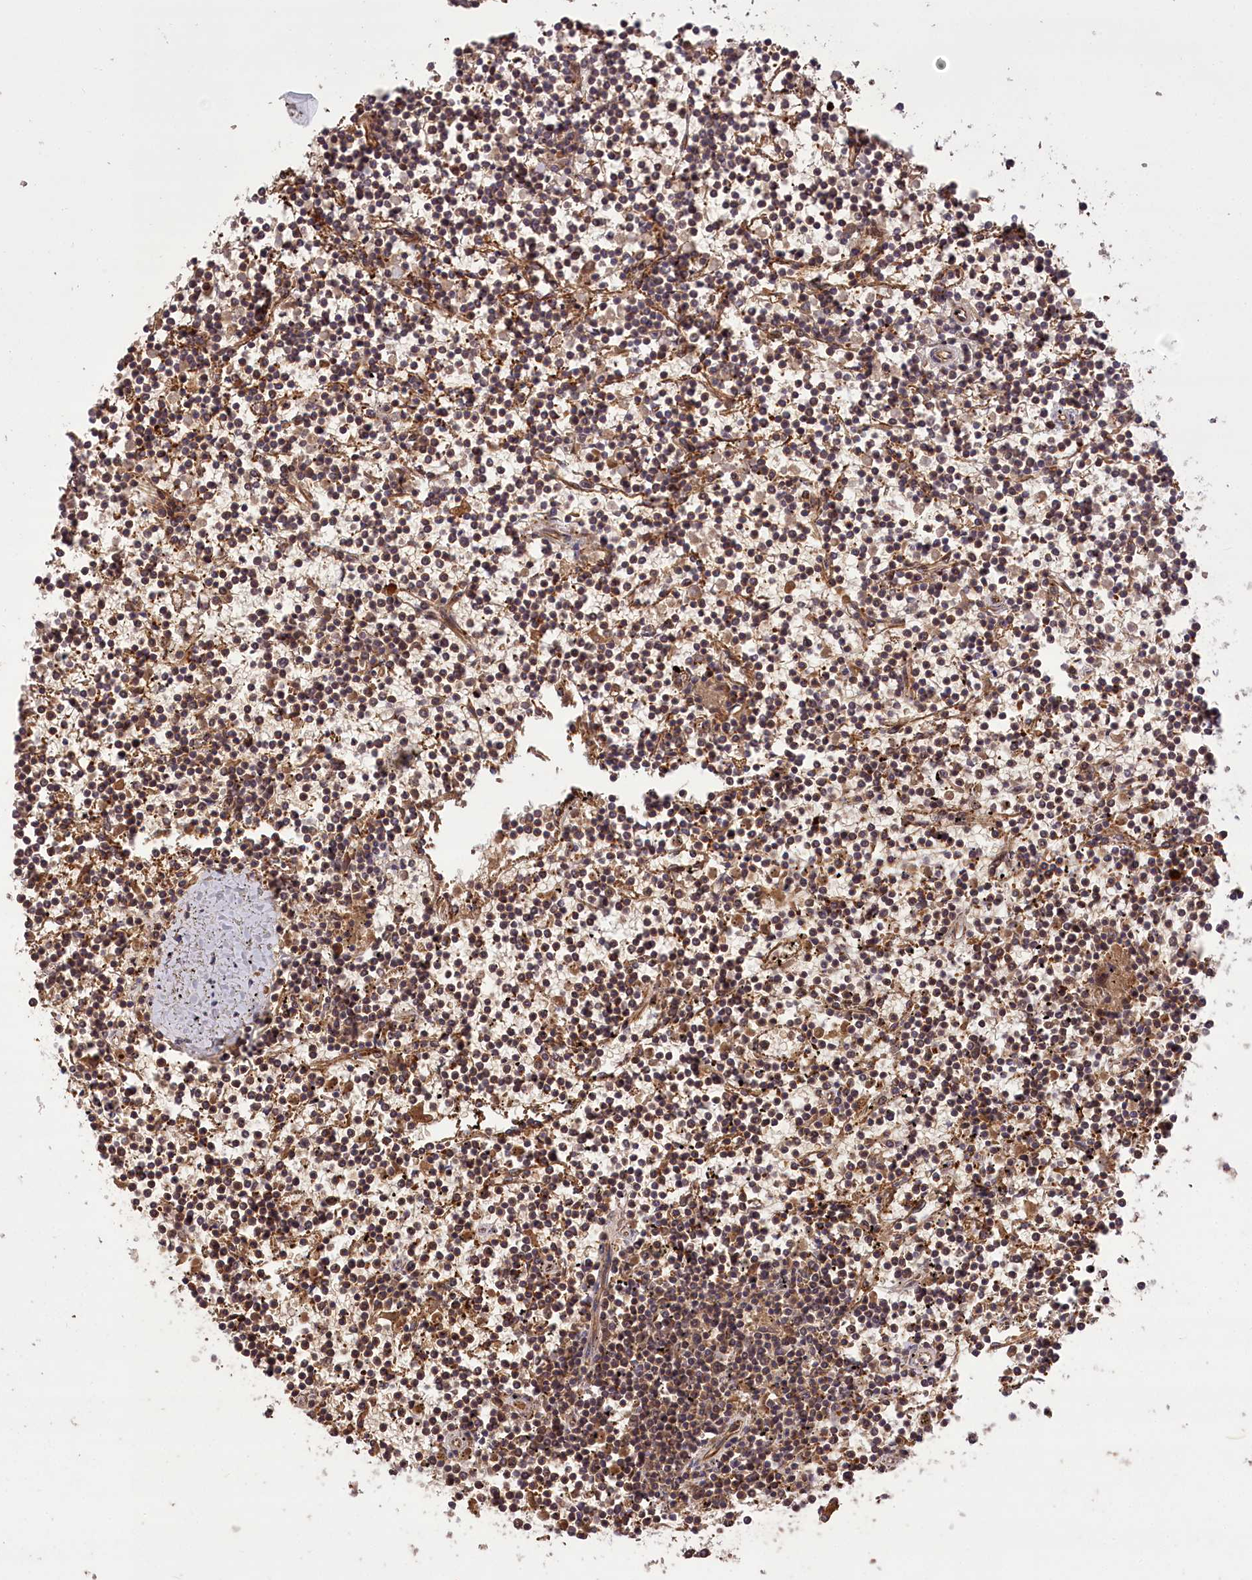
{"staining": {"intensity": "moderate", "quantity": ">75%", "location": "cytoplasmic/membranous"}, "tissue": "lymphoma", "cell_type": "Tumor cells", "image_type": "cancer", "snomed": [{"axis": "morphology", "description": "Malignant lymphoma, non-Hodgkin's type, Low grade"}, {"axis": "topography", "description": "Spleen"}], "caption": "Immunohistochemistry (IHC) histopathology image of neoplastic tissue: lymphoma stained using immunohistochemistry exhibits medium levels of moderate protein expression localized specifically in the cytoplasmic/membranous of tumor cells, appearing as a cytoplasmic/membranous brown color.", "gene": "CARD19", "patient": {"sex": "female", "age": 19}}